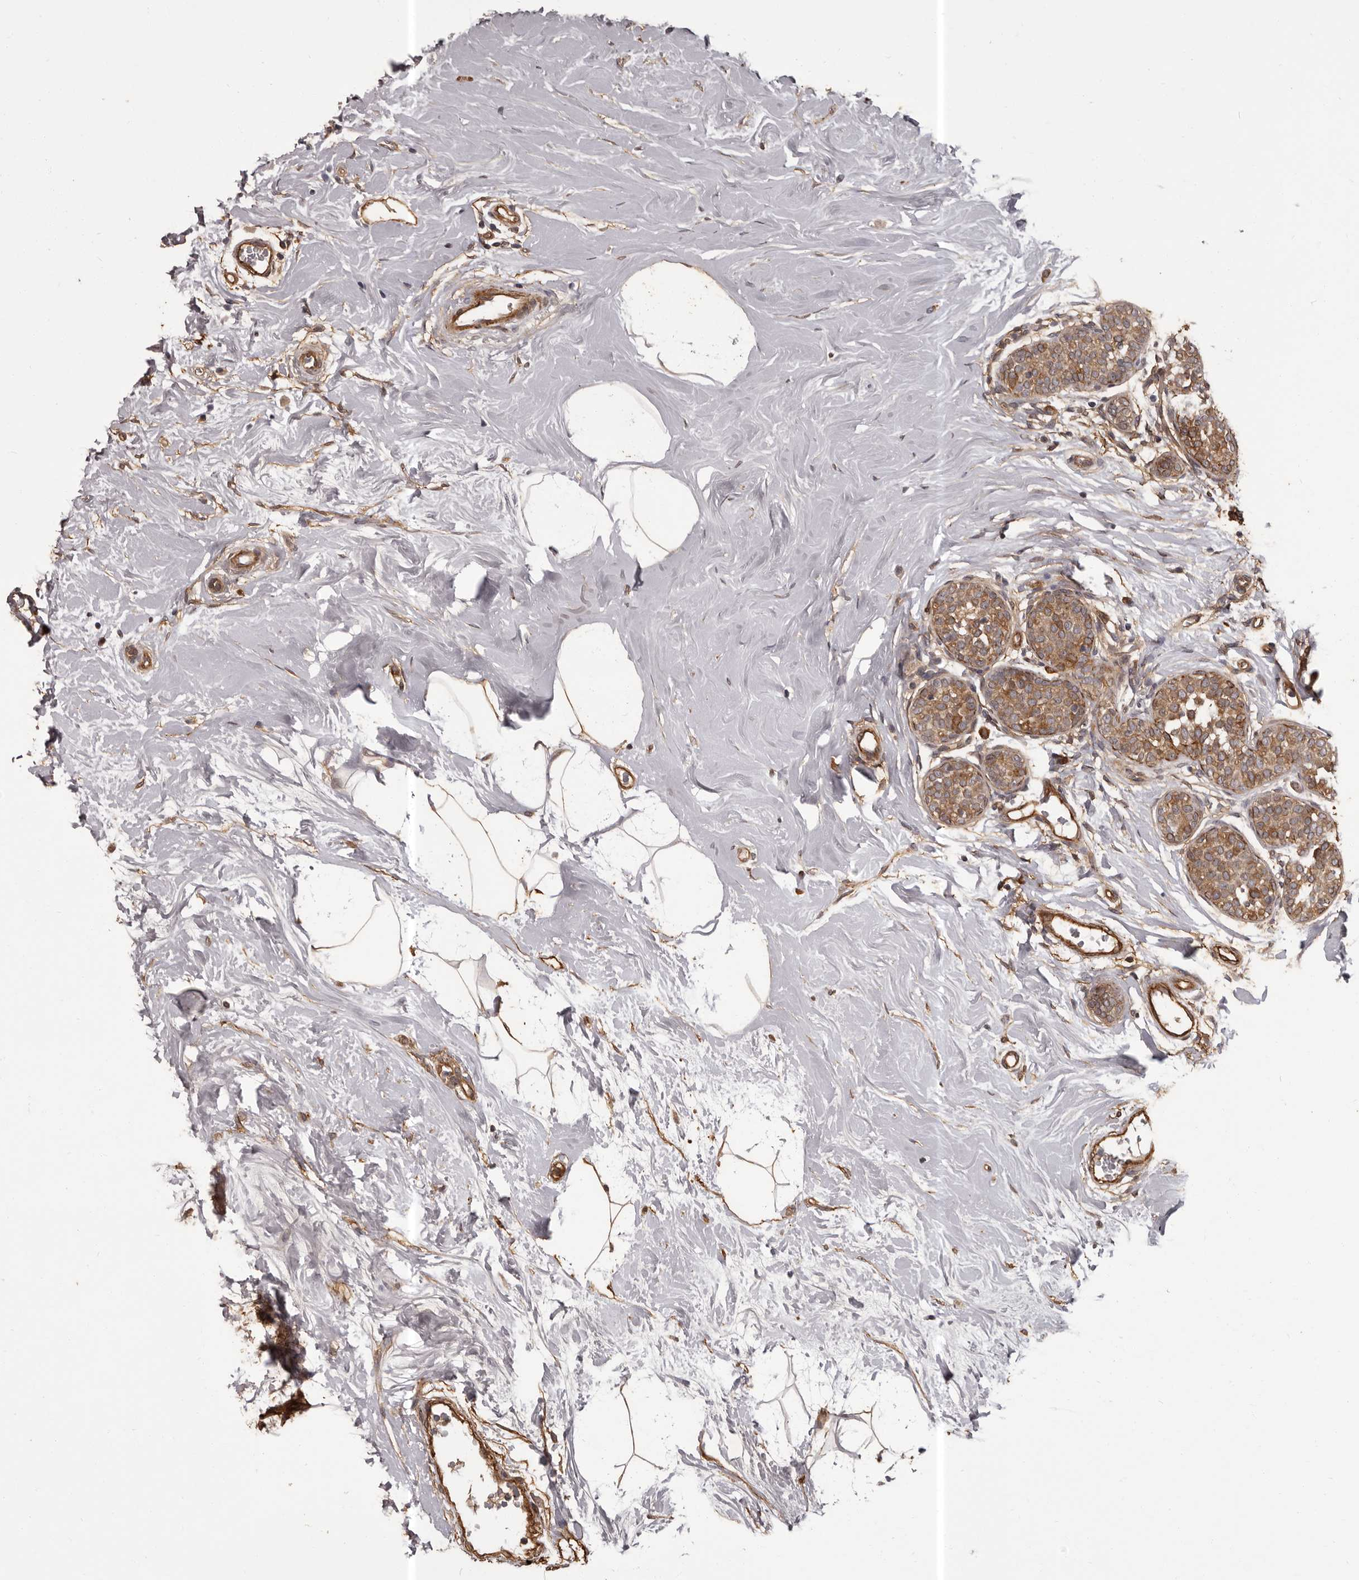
{"staining": {"intensity": "moderate", "quantity": ">75%", "location": "cytoplasmic/membranous"}, "tissue": "breast cancer", "cell_type": "Tumor cells", "image_type": "cancer", "snomed": [{"axis": "morphology", "description": "Lobular carcinoma, in situ"}, {"axis": "morphology", "description": "Lobular carcinoma"}, {"axis": "topography", "description": "Breast"}], "caption": "Breast cancer (lobular carcinoma in situ) stained with DAB immunohistochemistry shows medium levels of moderate cytoplasmic/membranous positivity in about >75% of tumor cells. Nuclei are stained in blue.", "gene": "SLITRK6", "patient": {"sex": "female", "age": 41}}